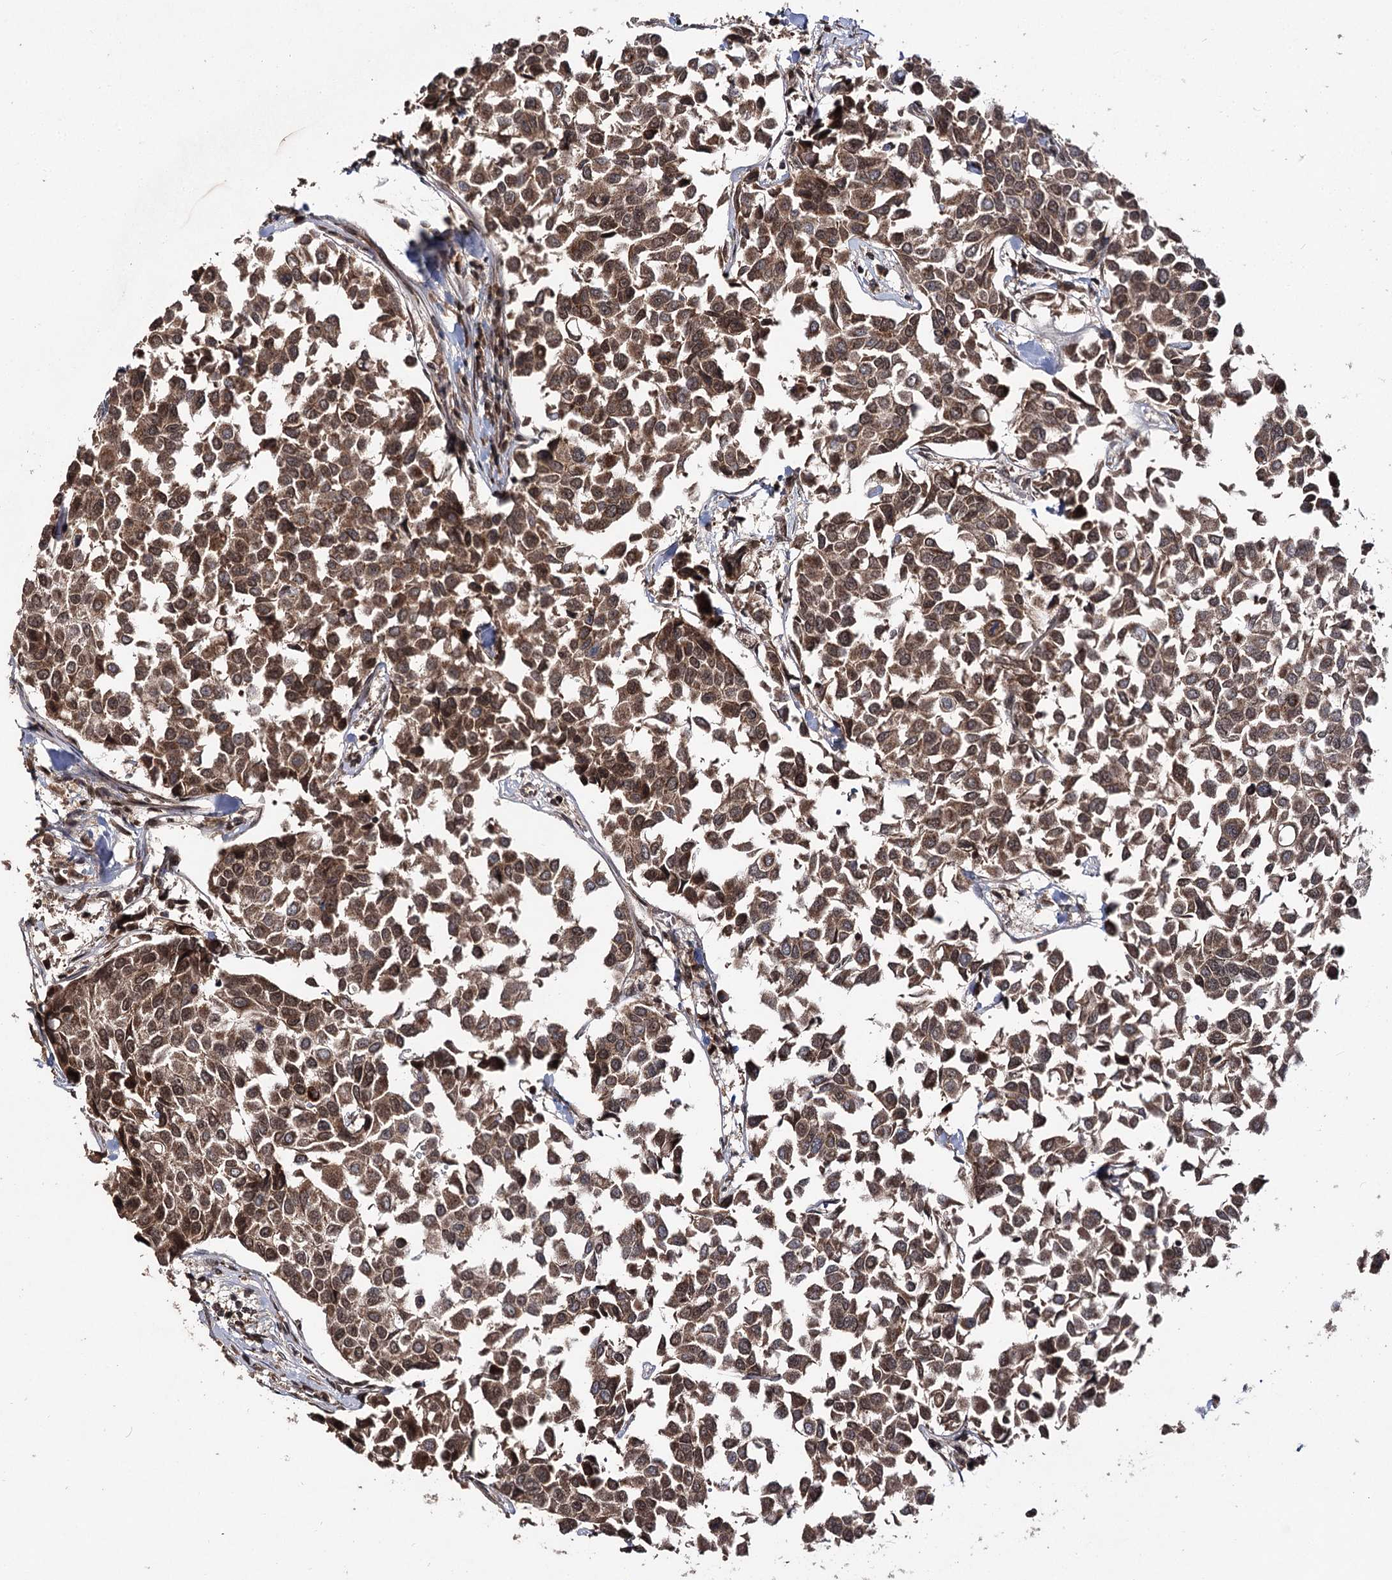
{"staining": {"intensity": "strong", "quantity": ">75%", "location": "cytoplasmic/membranous"}, "tissue": "breast cancer", "cell_type": "Tumor cells", "image_type": "cancer", "snomed": [{"axis": "morphology", "description": "Duct carcinoma"}, {"axis": "topography", "description": "Breast"}], "caption": "Protein staining demonstrates strong cytoplasmic/membranous staining in approximately >75% of tumor cells in breast cancer.", "gene": "FAM53B", "patient": {"sex": "female", "age": 55}}